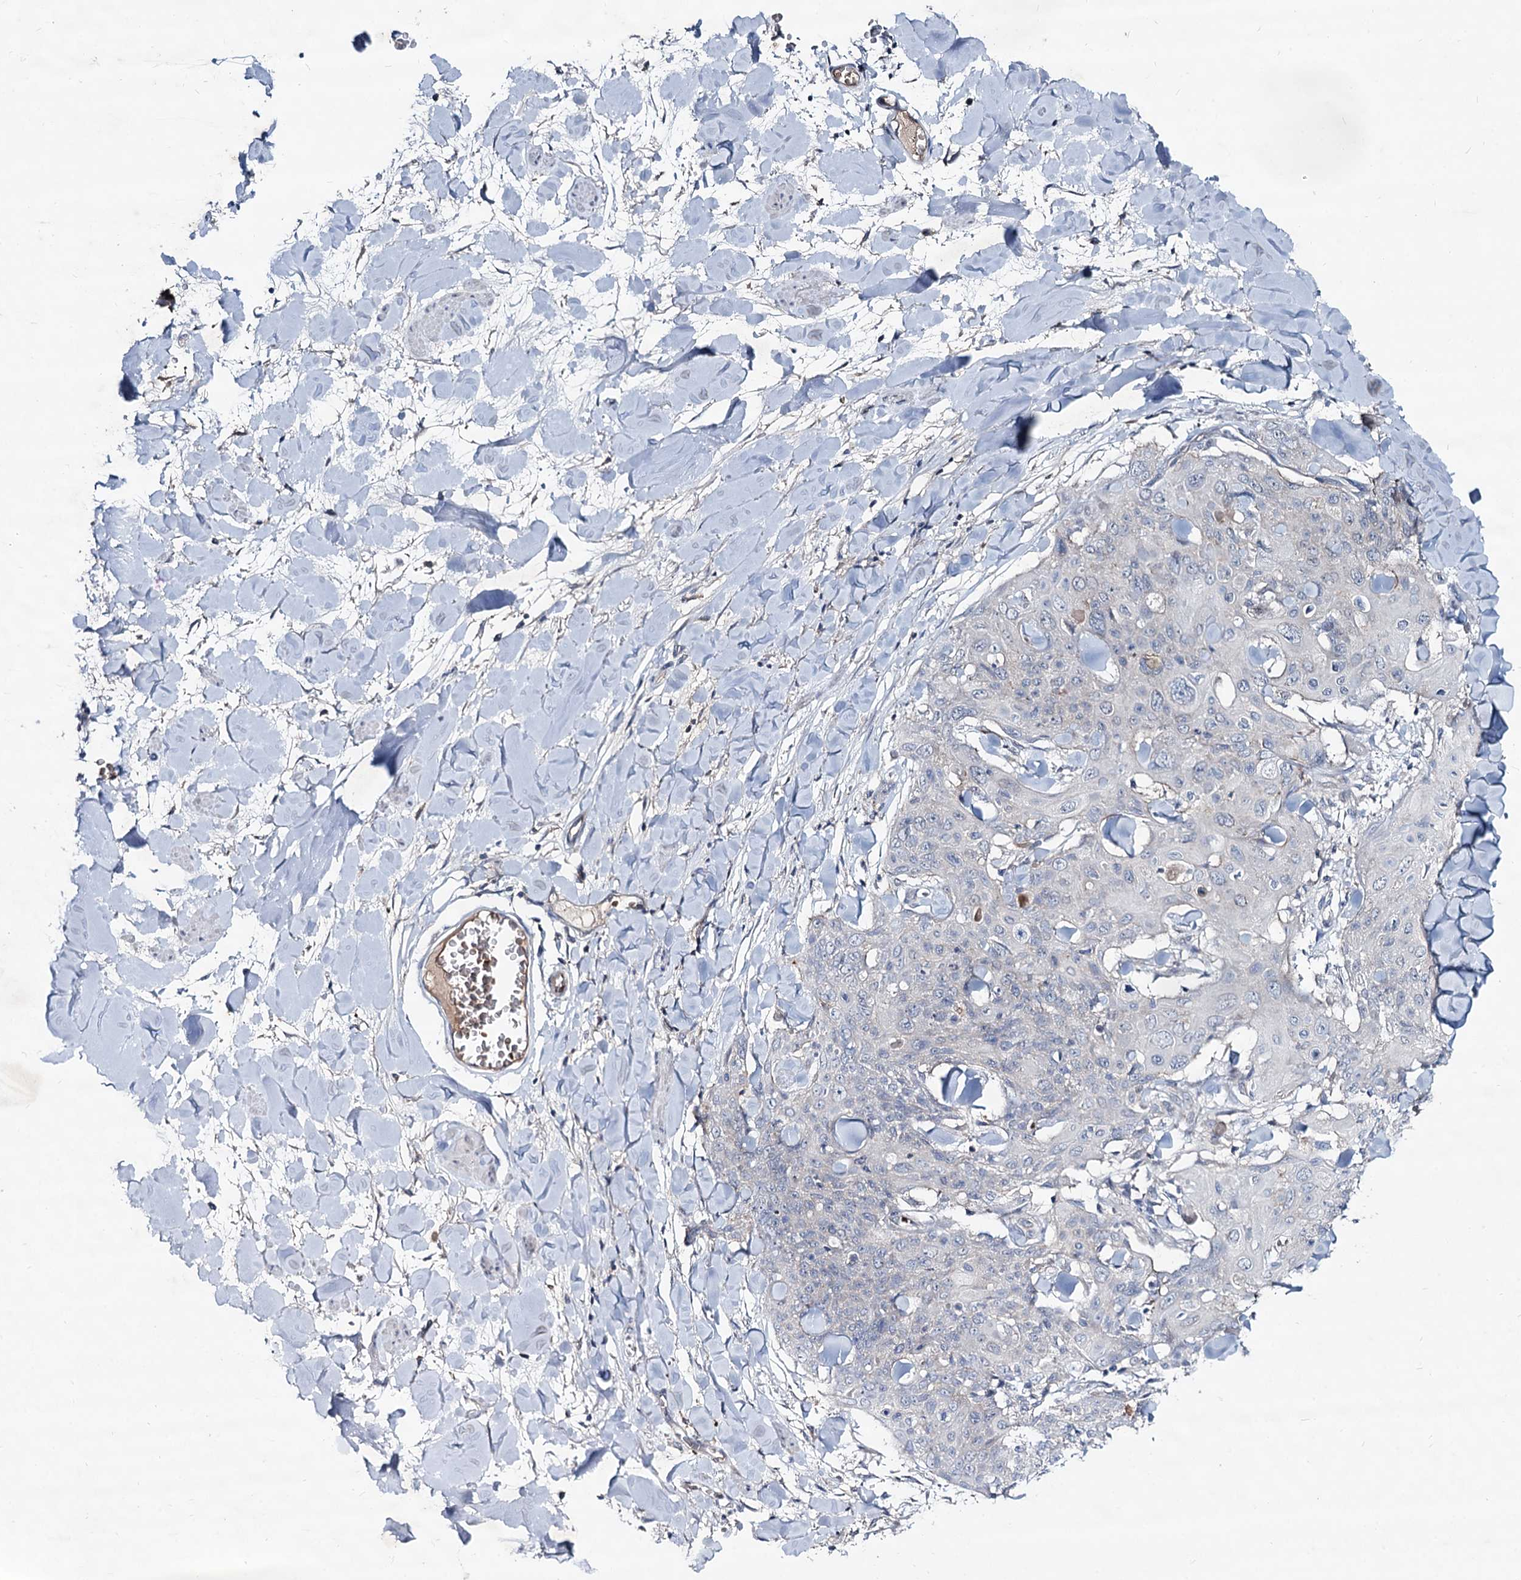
{"staining": {"intensity": "negative", "quantity": "none", "location": "none"}, "tissue": "skin cancer", "cell_type": "Tumor cells", "image_type": "cancer", "snomed": [{"axis": "morphology", "description": "Squamous cell carcinoma, NOS"}, {"axis": "topography", "description": "Skin"}, {"axis": "topography", "description": "Vulva"}], "caption": "DAB immunohistochemical staining of skin cancer reveals no significant positivity in tumor cells.", "gene": "RNF6", "patient": {"sex": "female", "age": 85}}